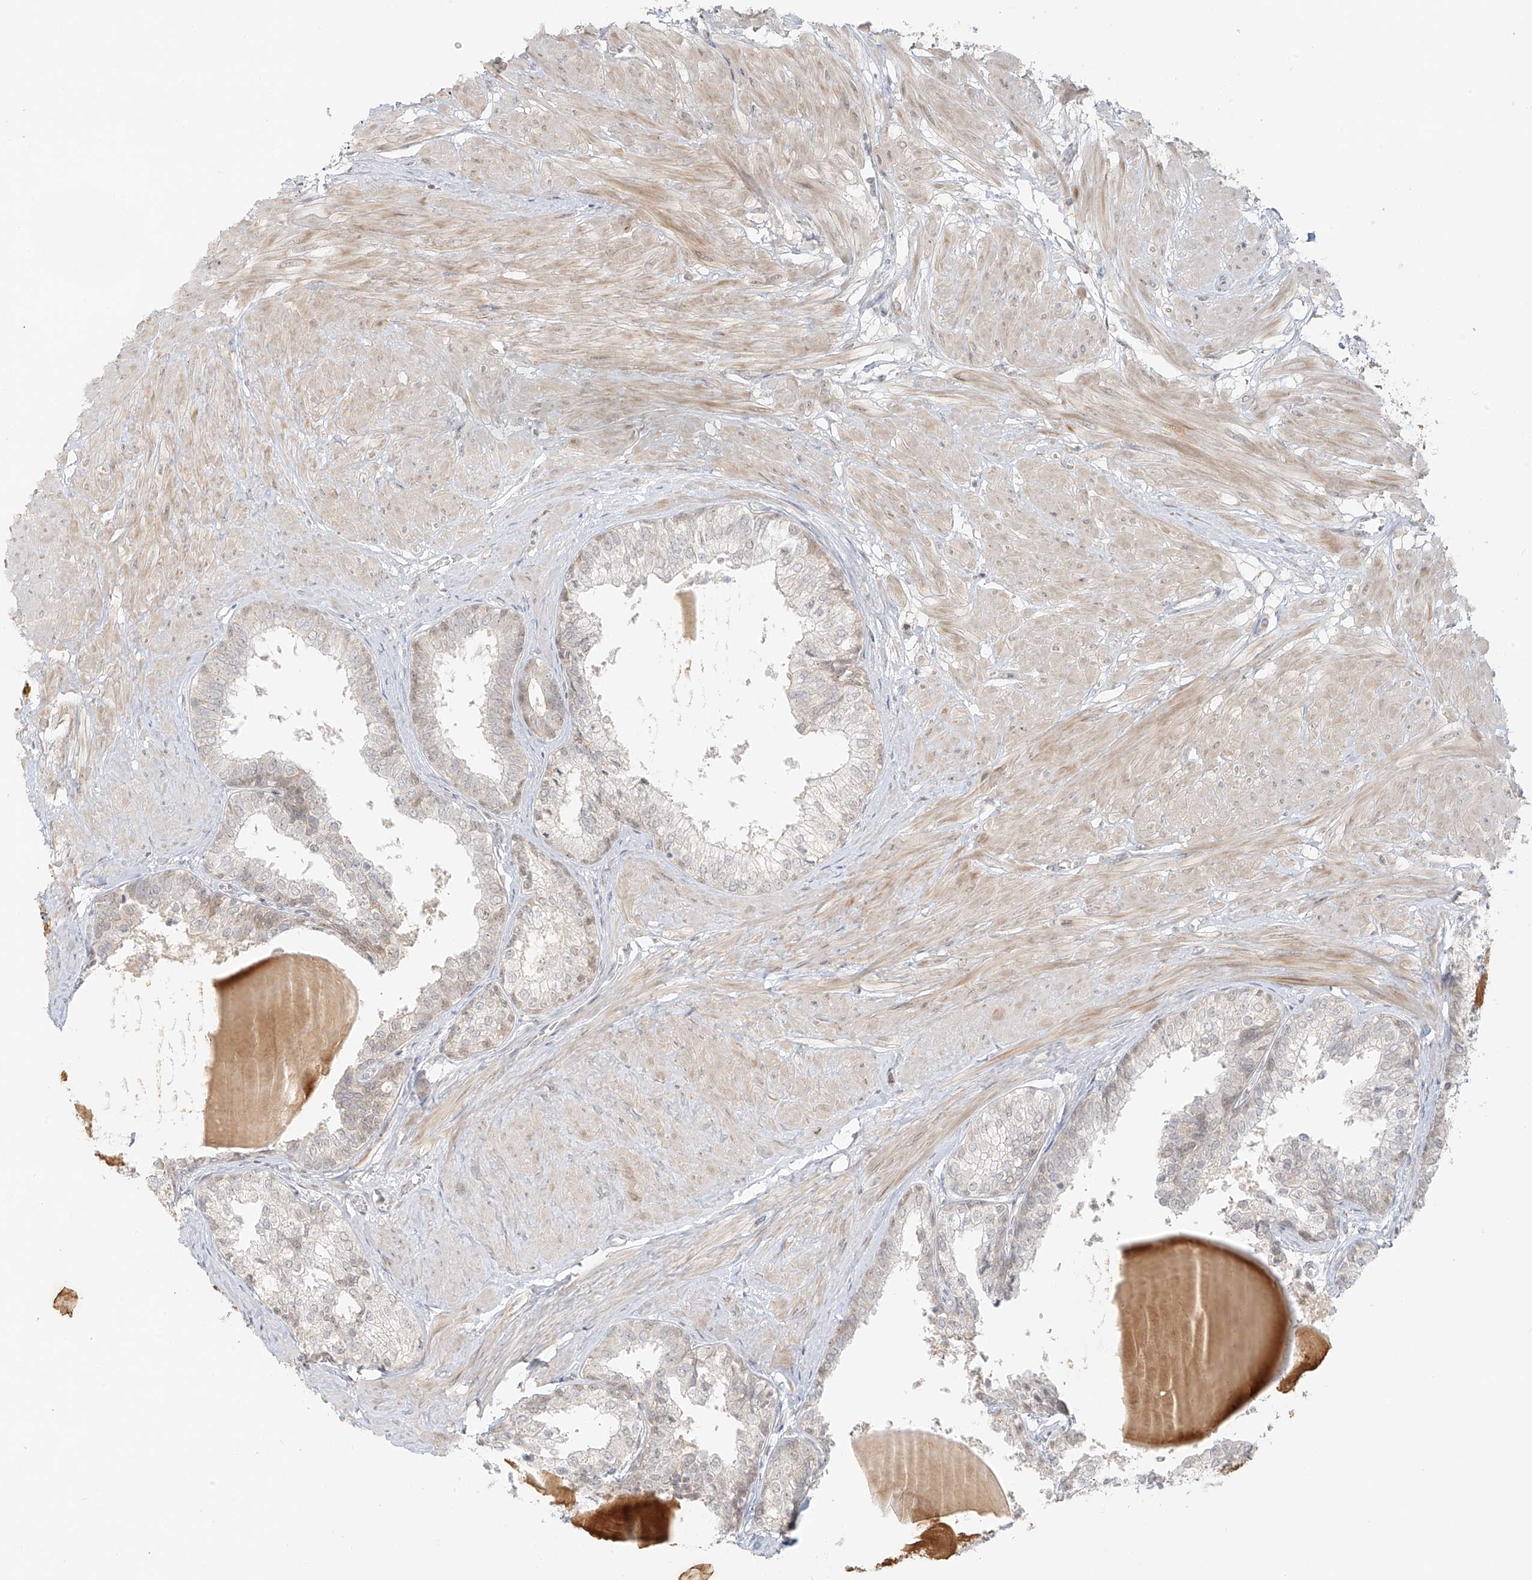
{"staining": {"intensity": "moderate", "quantity": "<25%", "location": "cytoplasmic/membranous"}, "tissue": "prostate", "cell_type": "Glandular cells", "image_type": "normal", "snomed": [{"axis": "morphology", "description": "Normal tissue, NOS"}, {"axis": "topography", "description": "Prostate"}], "caption": "This micrograph demonstrates IHC staining of normal human prostate, with low moderate cytoplasmic/membranous staining in about <25% of glandular cells.", "gene": "MIPEP", "patient": {"sex": "male", "age": 48}}